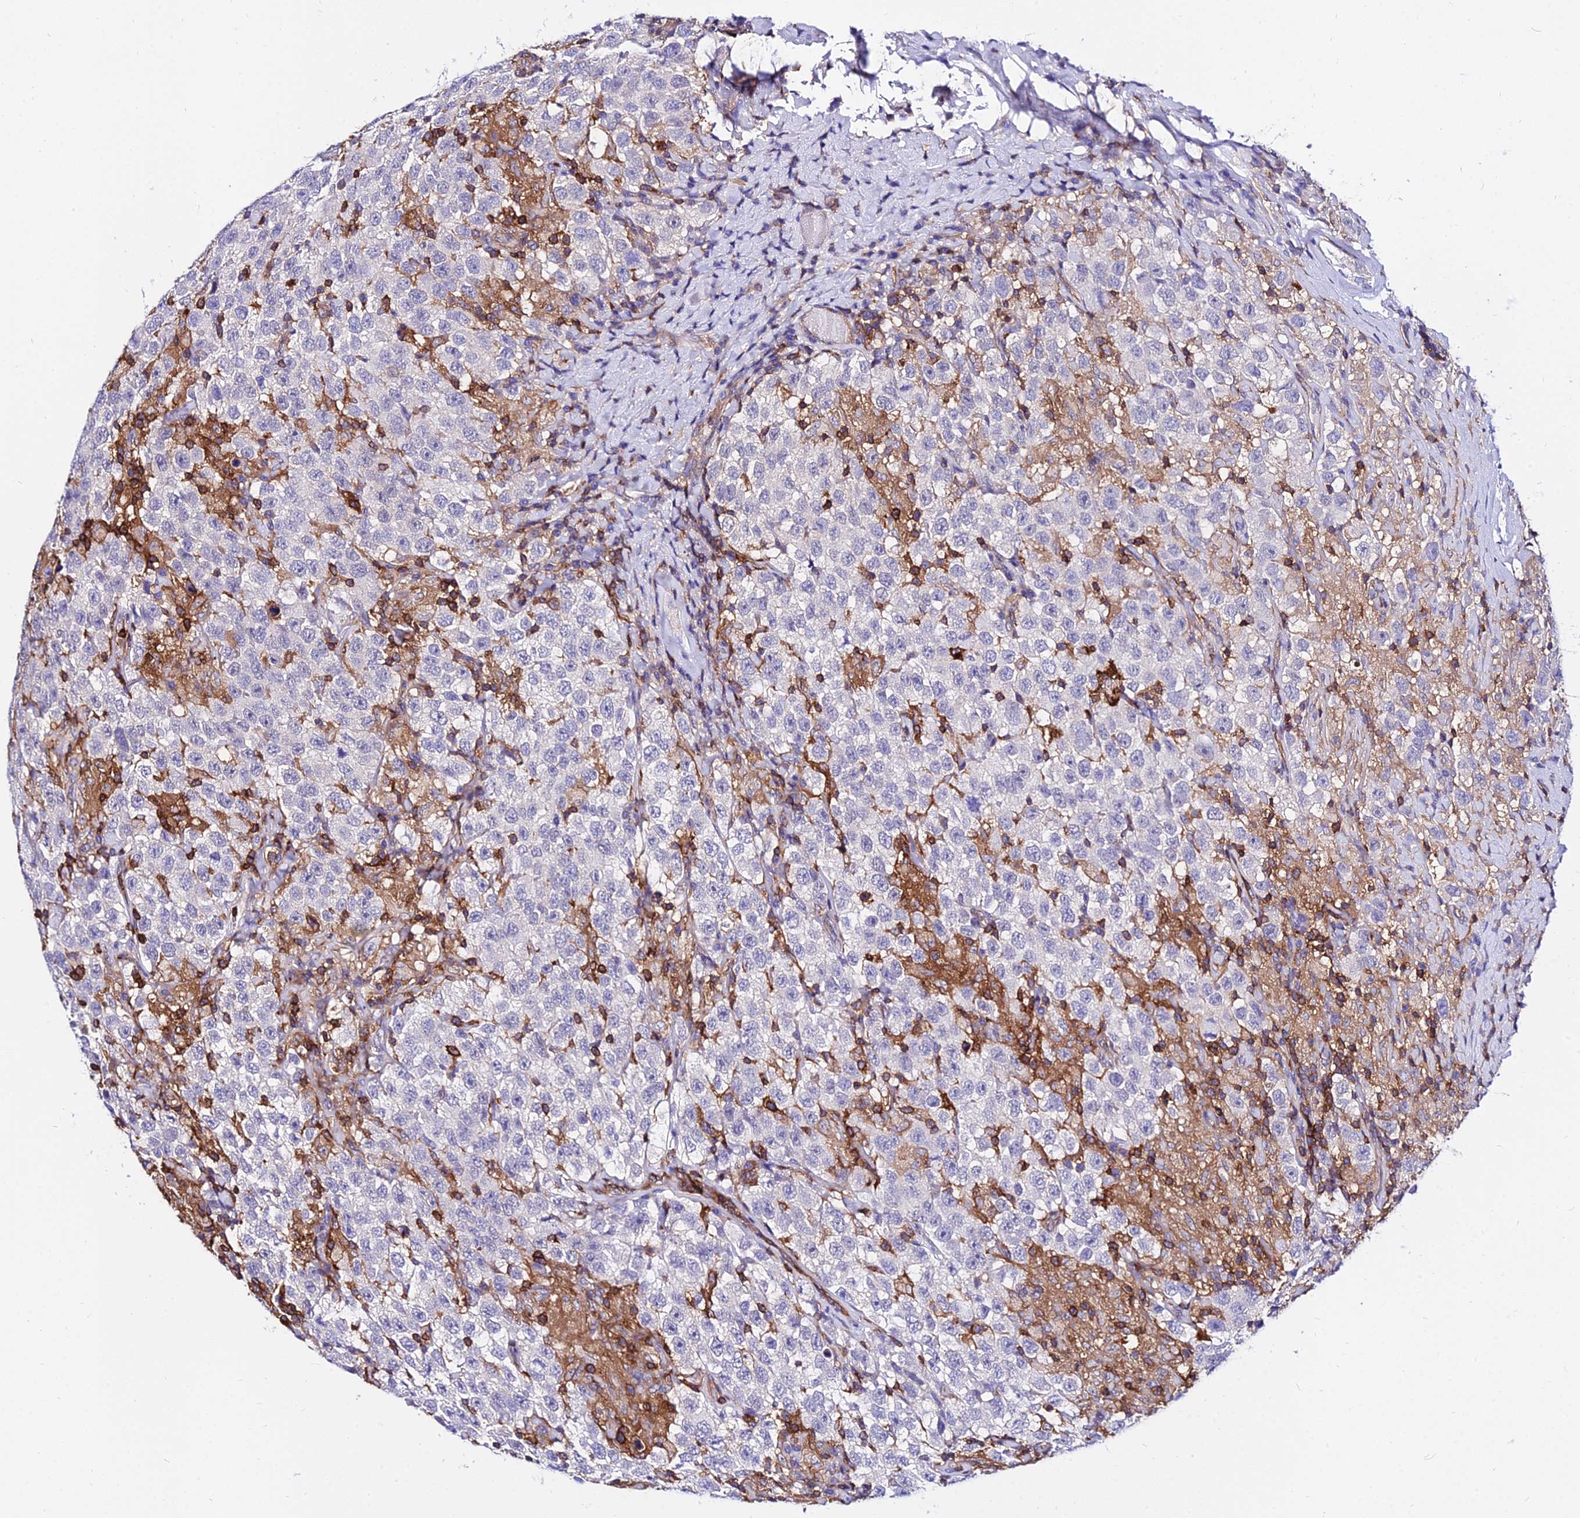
{"staining": {"intensity": "negative", "quantity": "none", "location": "none"}, "tissue": "testis cancer", "cell_type": "Tumor cells", "image_type": "cancer", "snomed": [{"axis": "morphology", "description": "Seminoma, NOS"}, {"axis": "topography", "description": "Testis"}], "caption": "IHC image of human seminoma (testis) stained for a protein (brown), which displays no positivity in tumor cells.", "gene": "CSRP1", "patient": {"sex": "male", "age": 41}}